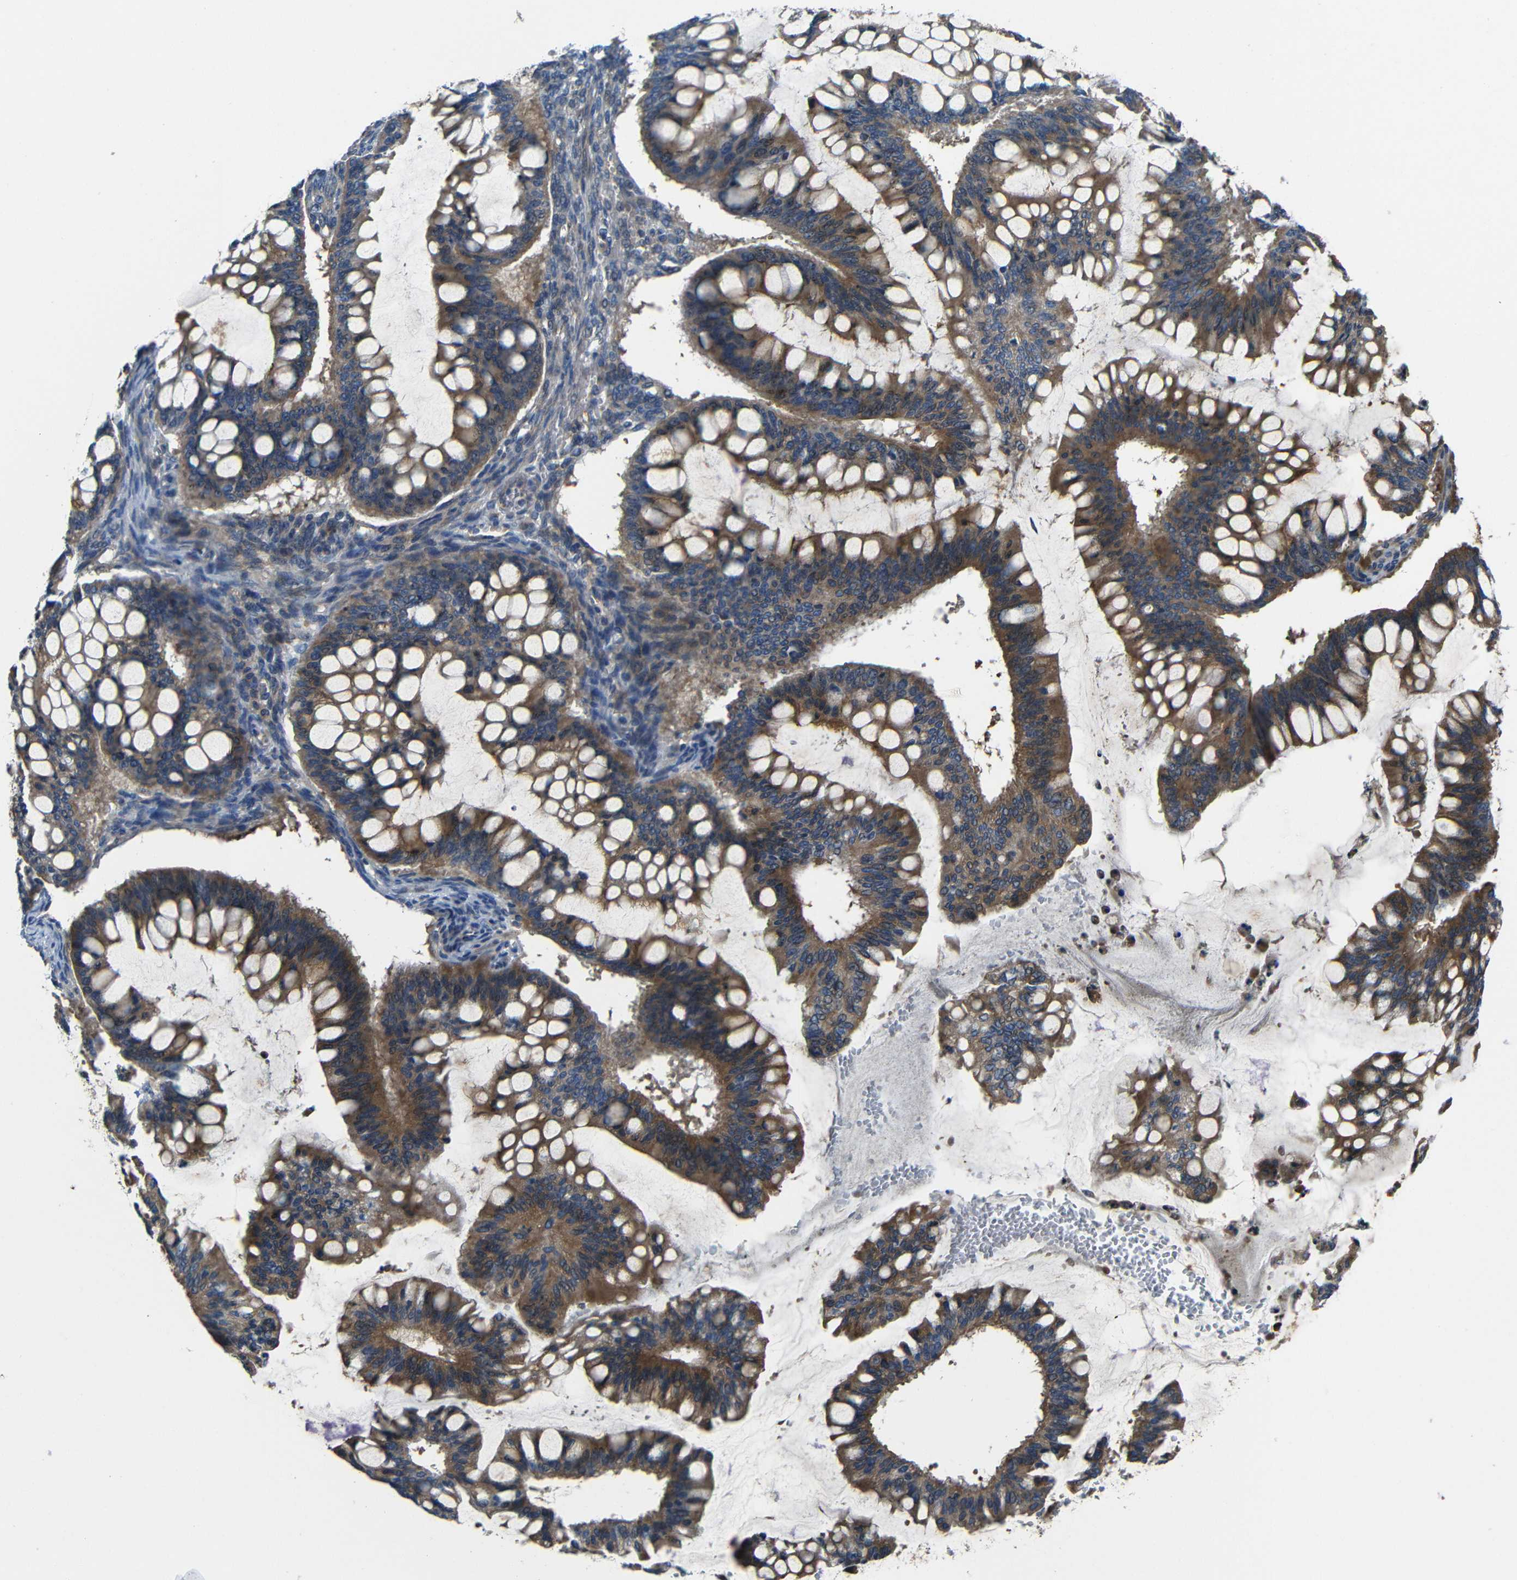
{"staining": {"intensity": "moderate", "quantity": ">75%", "location": "cytoplasmic/membranous"}, "tissue": "ovarian cancer", "cell_type": "Tumor cells", "image_type": "cancer", "snomed": [{"axis": "morphology", "description": "Cystadenocarcinoma, mucinous, NOS"}, {"axis": "topography", "description": "Ovary"}], "caption": "Ovarian mucinous cystadenocarcinoma tissue demonstrates moderate cytoplasmic/membranous expression in about >75% of tumor cells, visualized by immunohistochemistry.", "gene": "GDI1", "patient": {"sex": "female", "age": 73}}